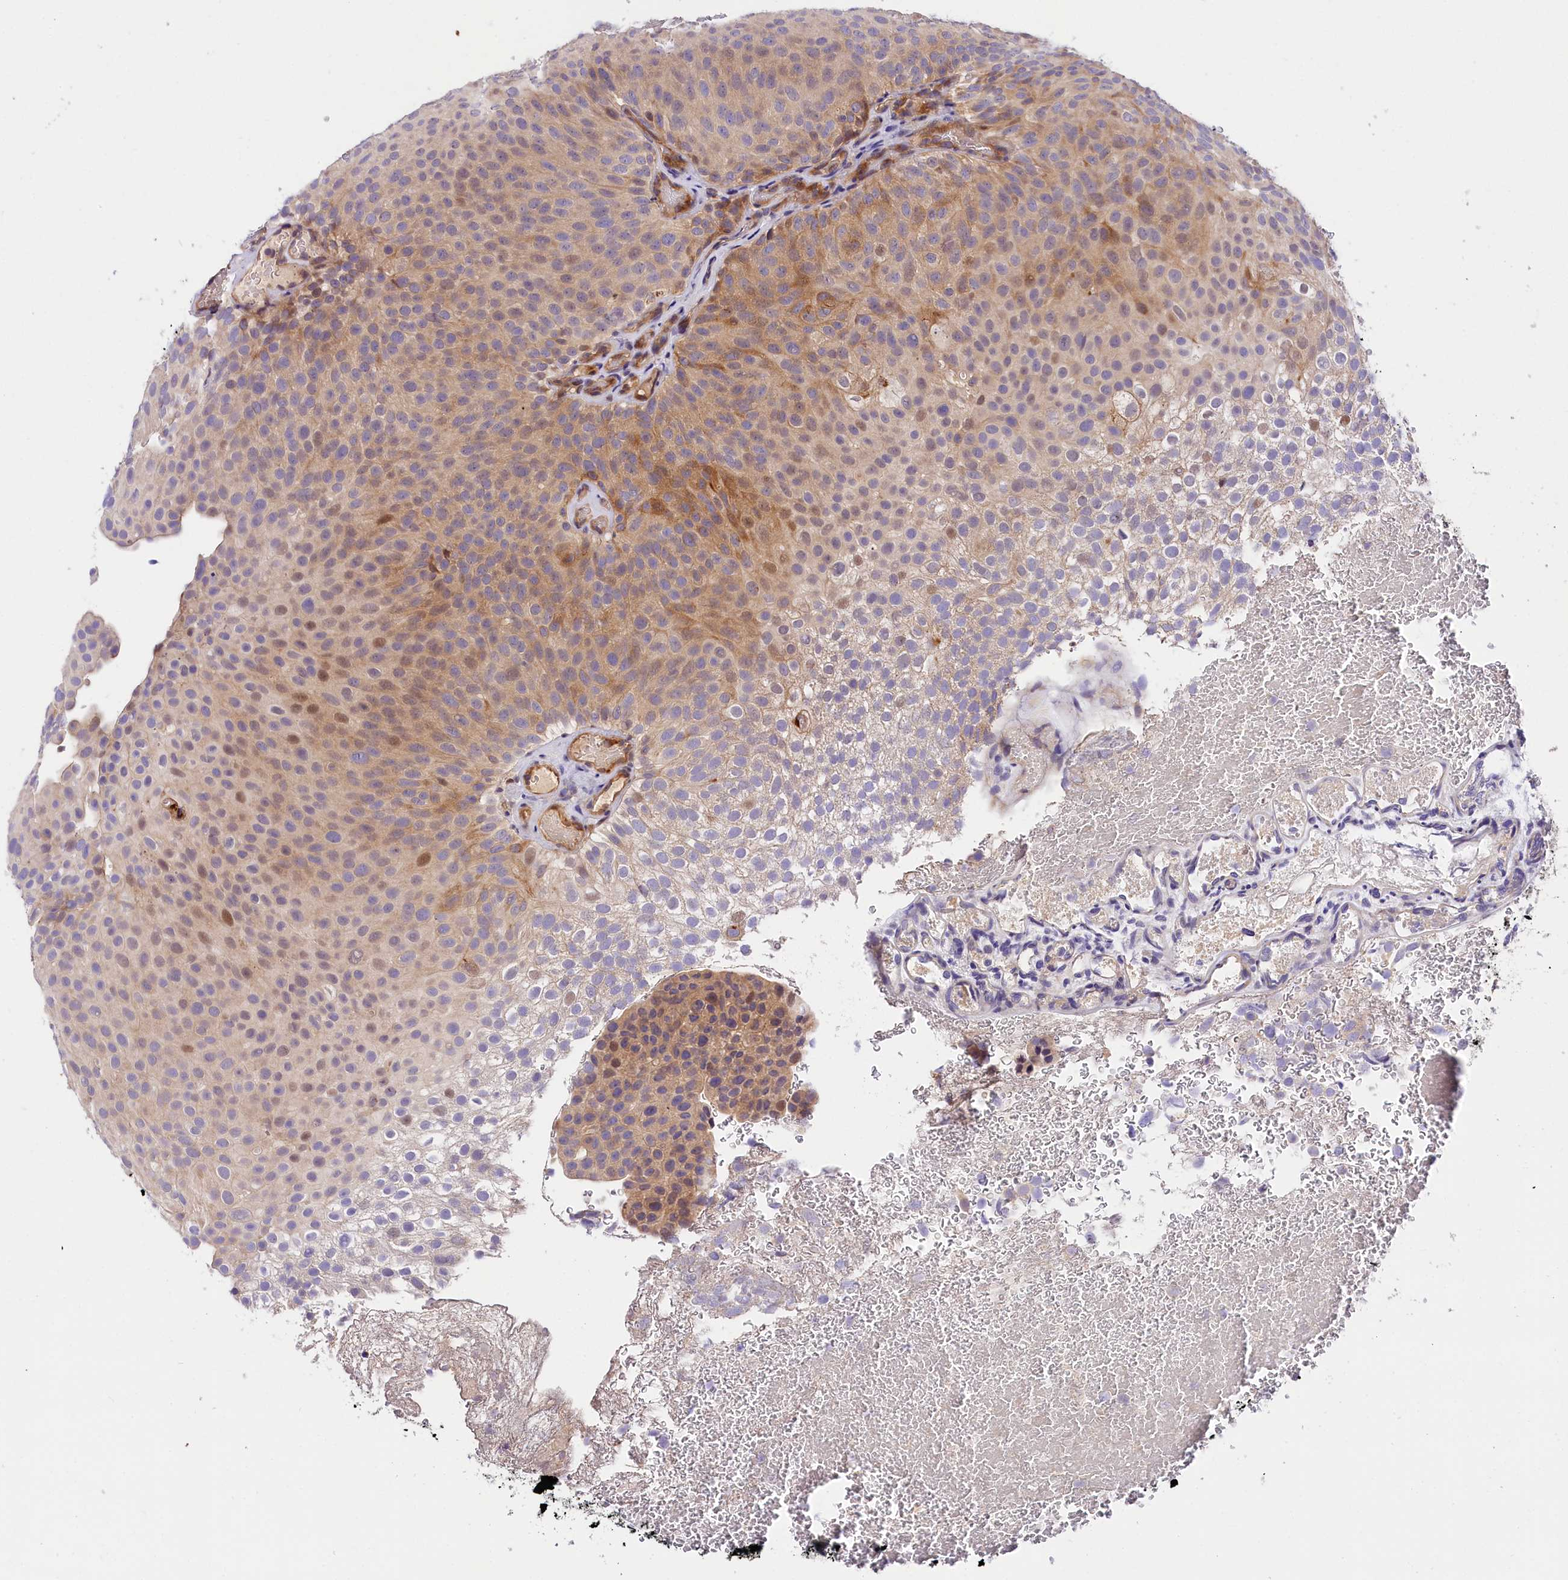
{"staining": {"intensity": "moderate", "quantity": "<25%", "location": "cytoplasmic/membranous,nuclear"}, "tissue": "urothelial cancer", "cell_type": "Tumor cells", "image_type": "cancer", "snomed": [{"axis": "morphology", "description": "Urothelial carcinoma, Low grade"}, {"axis": "topography", "description": "Urinary bladder"}], "caption": "Urothelial carcinoma (low-grade) was stained to show a protein in brown. There is low levels of moderate cytoplasmic/membranous and nuclear staining in about <25% of tumor cells.", "gene": "ARMC6", "patient": {"sex": "male", "age": 78}}